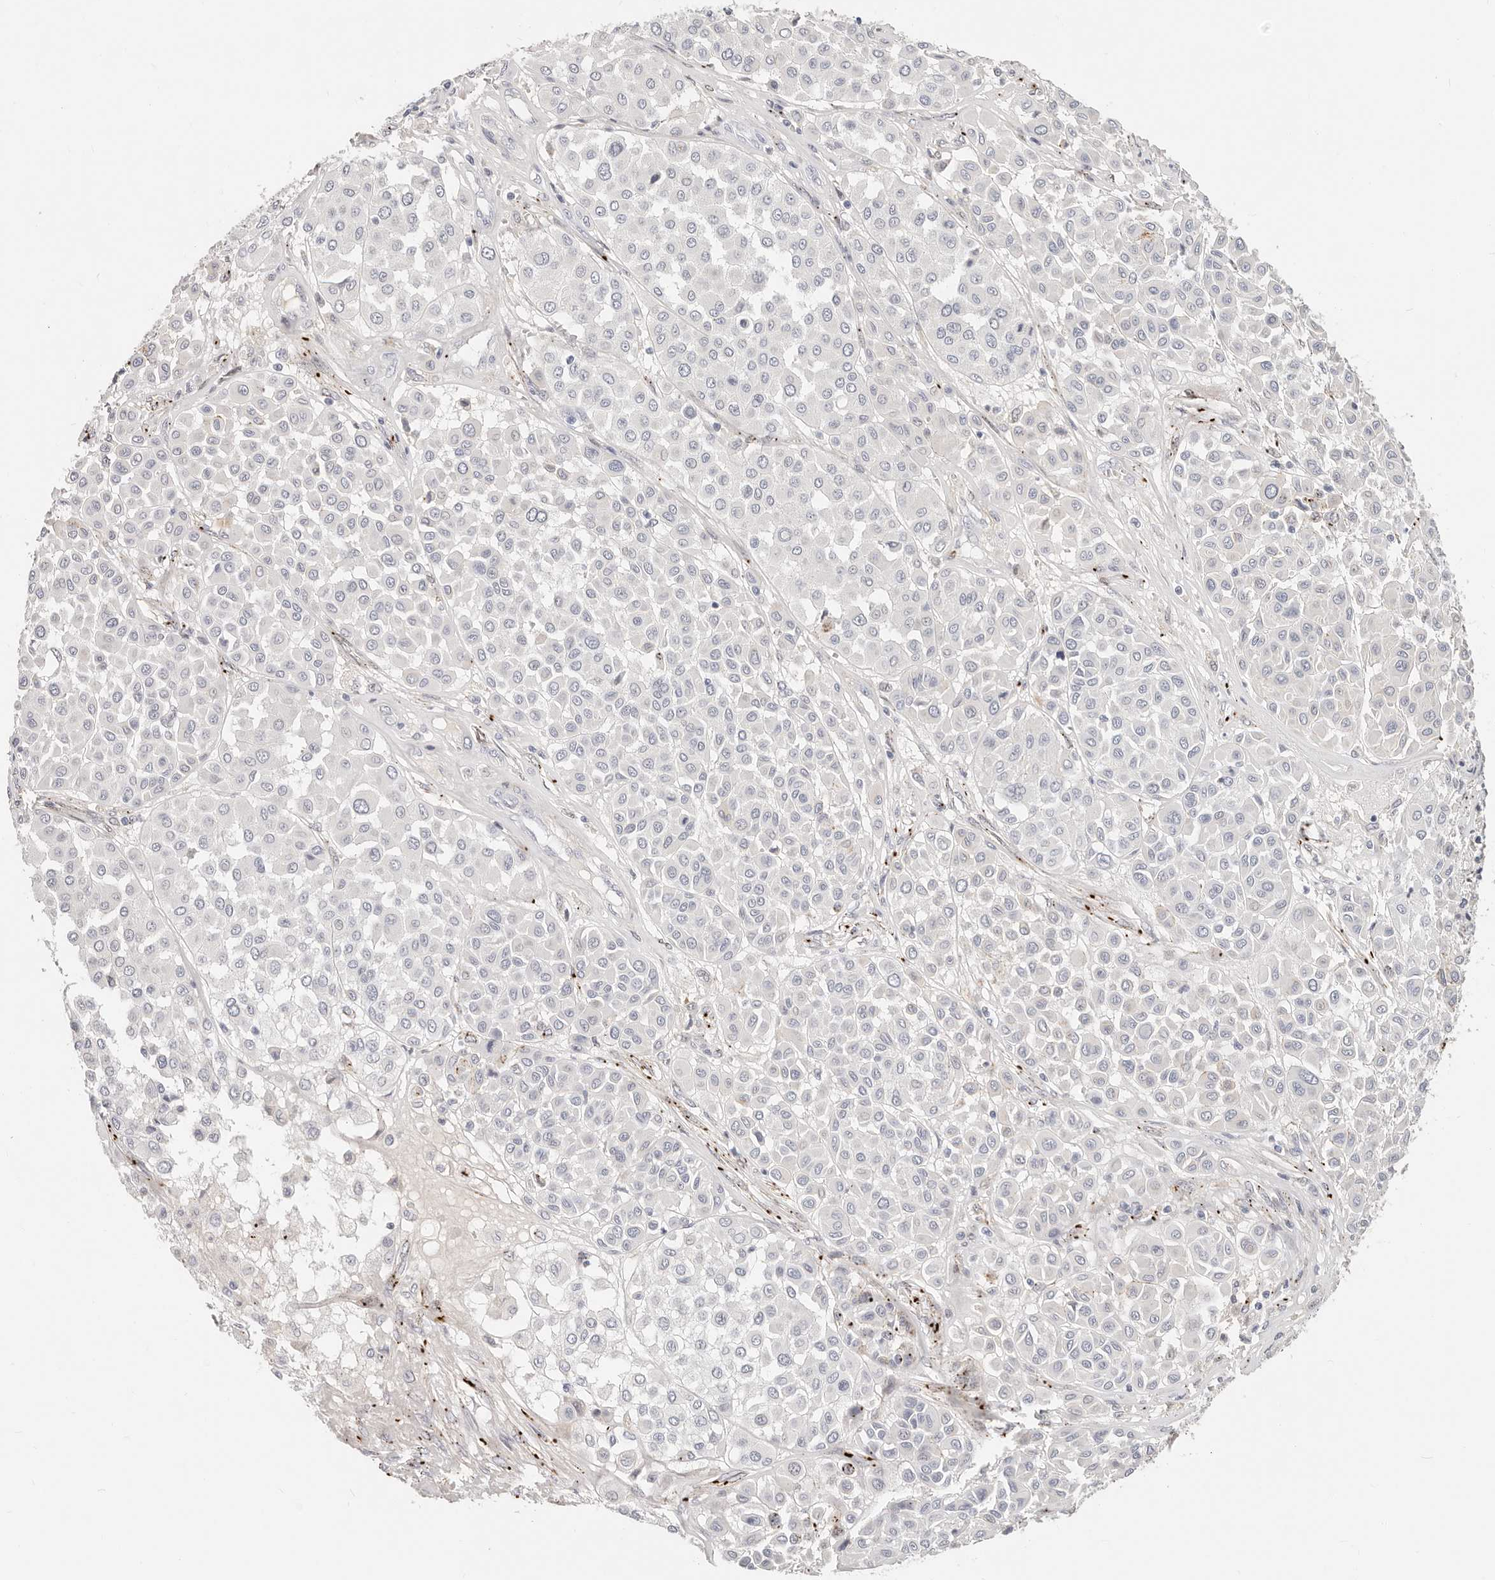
{"staining": {"intensity": "negative", "quantity": "none", "location": "none"}, "tissue": "melanoma", "cell_type": "Tumor cells", "image_type": "cancer", "snomed": [{"axis": "morphology", "description": "Malignant melanoma, Metastatic site"}, {"axis": "topography", "description": "Soft tissue"}], "caption": "This is an immunohistochemistry (IHC) histopathology image of human melanoma. There is no staining in tumor cells.", "gene": "ZRANB1", "patient": {"sex": "male", "age": 41}}